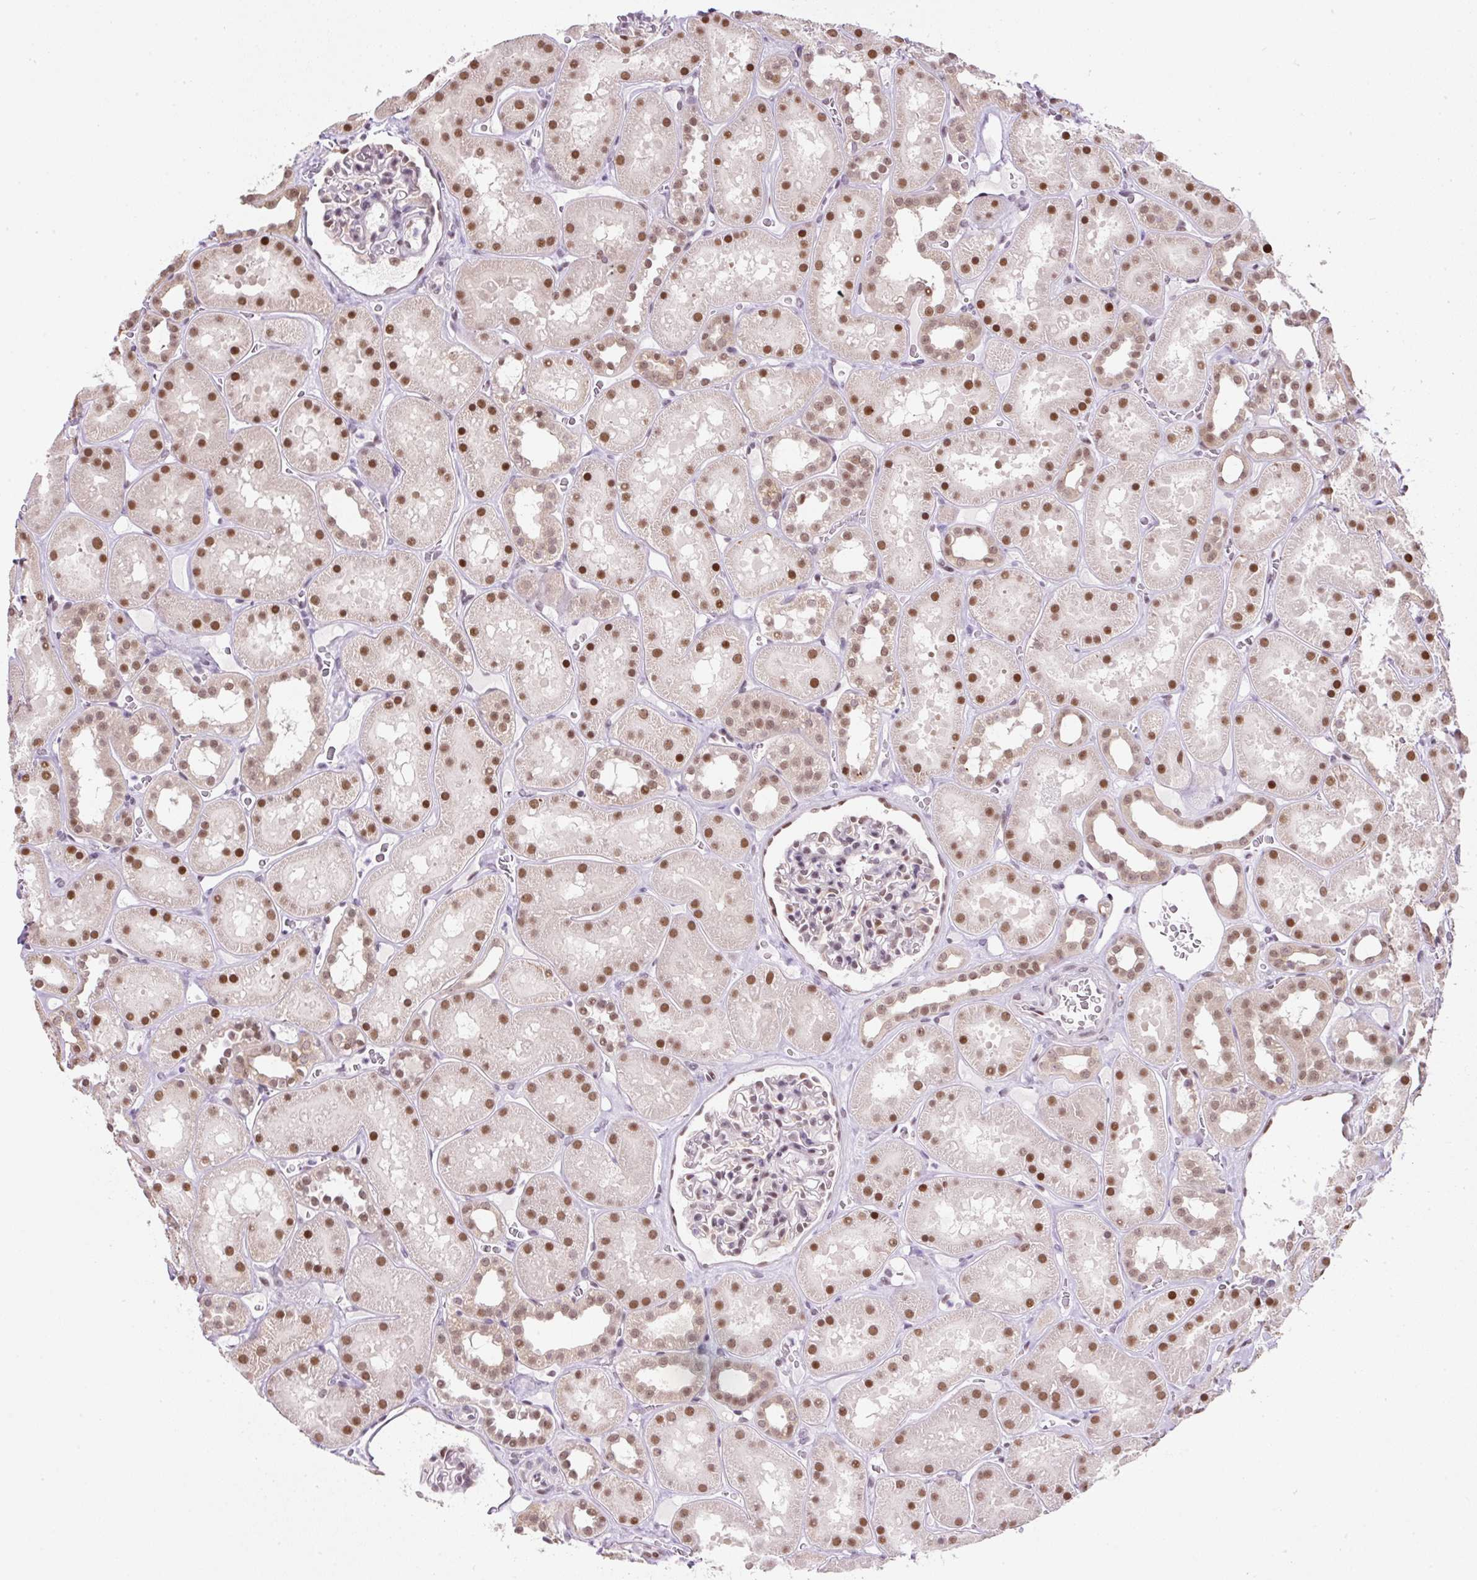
{"staining": {"intensity": "moderate", "quantity": "25%-75%", "location": "nuclear"}, "tissue": "kidney", "cell_type": "Cells in glomeruli", "image_type": "normal", "snomed": [{"axis": "morphology", "description": "Normal tissue, NOS"}, {"axis": "topography", "description": "Kidney"}], "caption": "An image showing moderate nuclear expression in about 25%-75% of cells in glomeruli in unremarkable kidney, as visualized by brown immunohistochemical staining.", "gene": "TAF1A", "patient": {"sex": "female", "age": 41}}